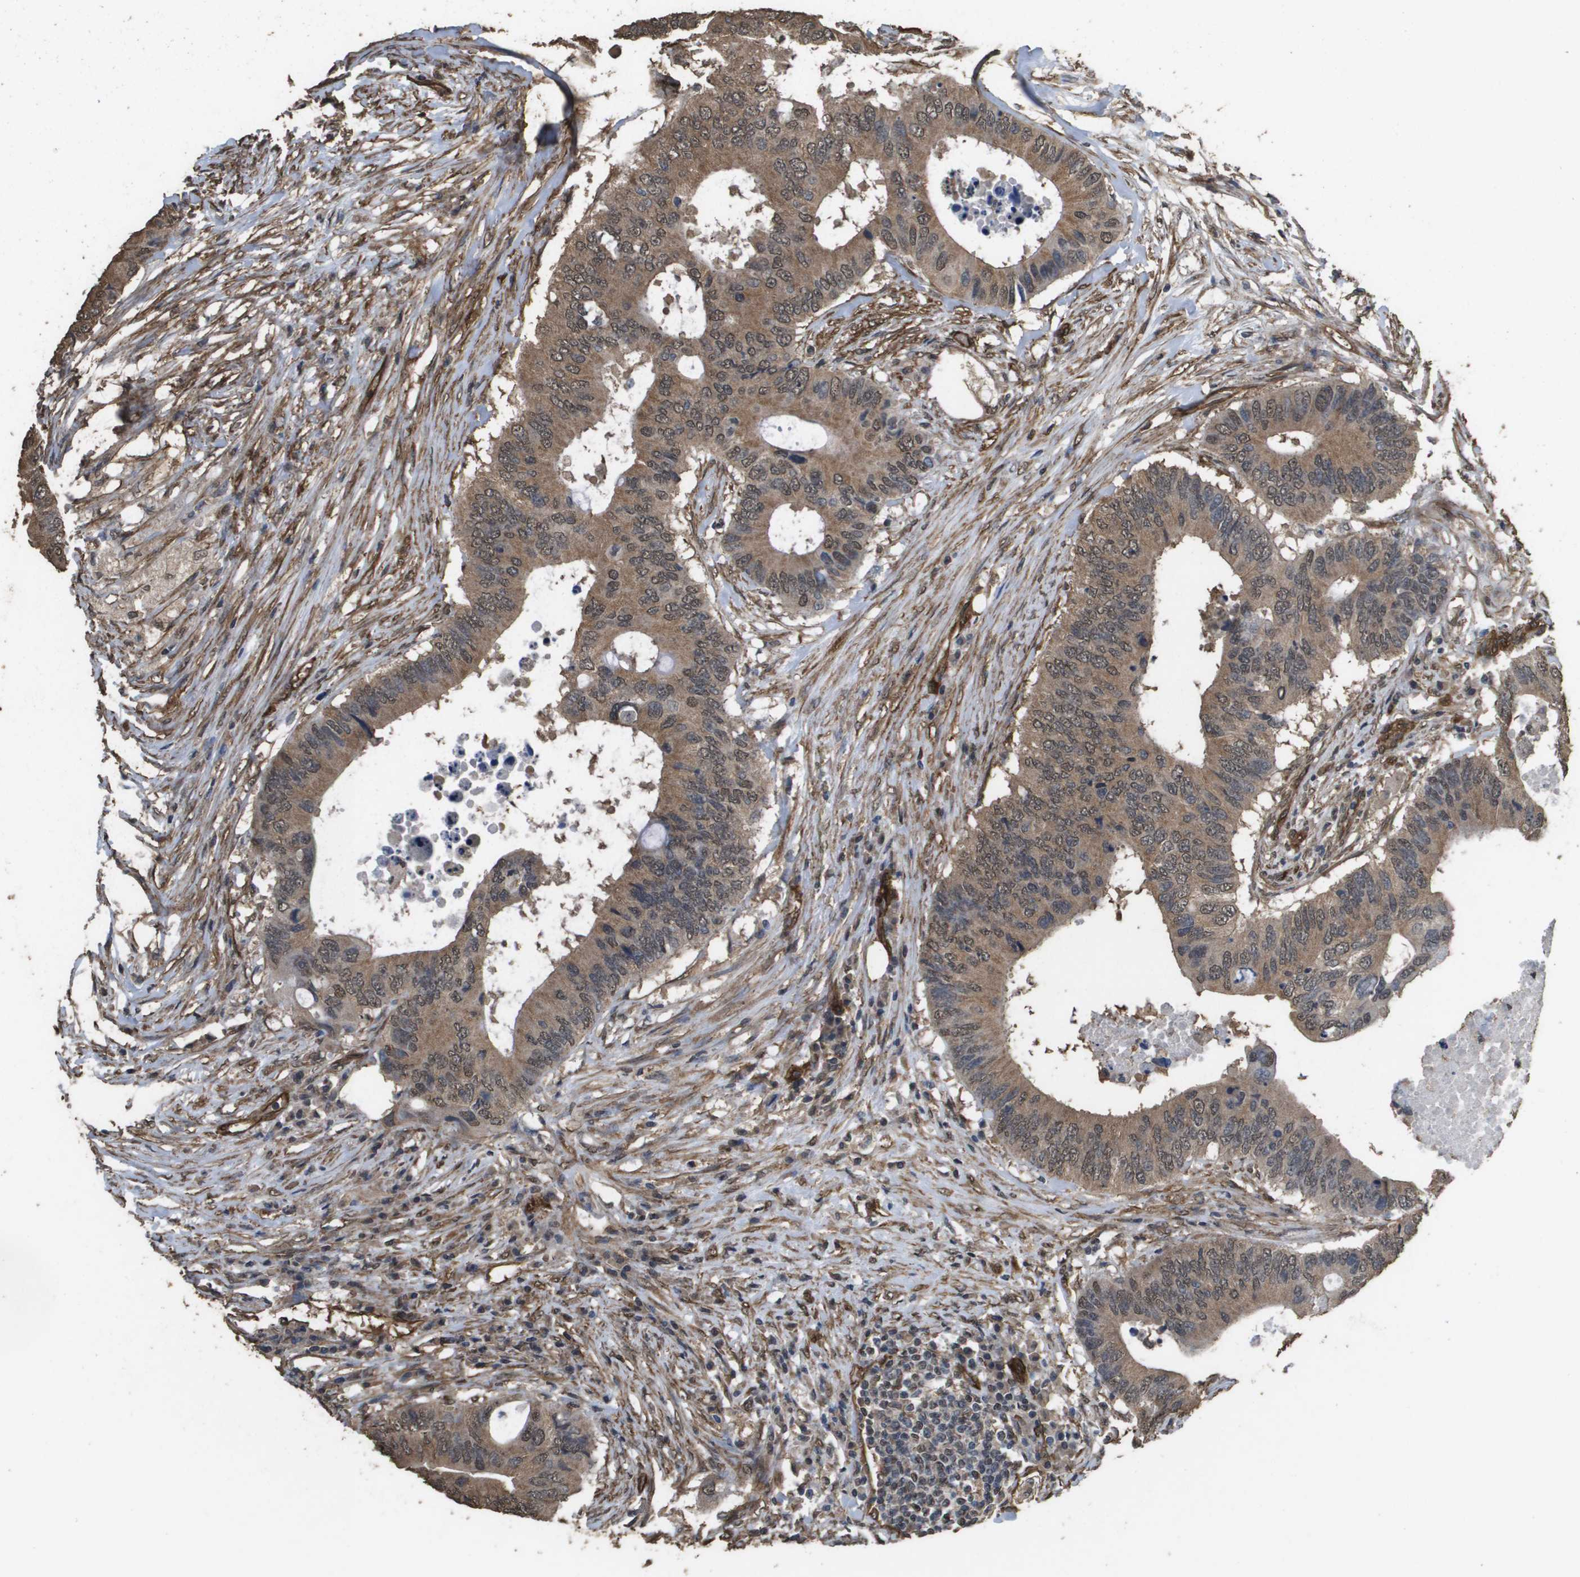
{"staining": {"intensity": "moderate", "quantity": ">75%", "location": "cytoplasmic/membranous,nuclear"}, "tissue": "colorectal cancer", "cell_type": "Tumor cells", "image_type": "cancer", "snomed": [{"axis": "morphology", "description": "Adenocarcinoma, NOS"}, {"axis": "topography", "description": "Colon"}], "caption": "Brown immunohistochemical staining in human colorectal adenocarcinoma shows moderate cytoplasmic/membranous and nuclear staining in approximately >75% of tumor cells.", "gene": "AAMP", "patient": {"sex": "male", "age": 71}}